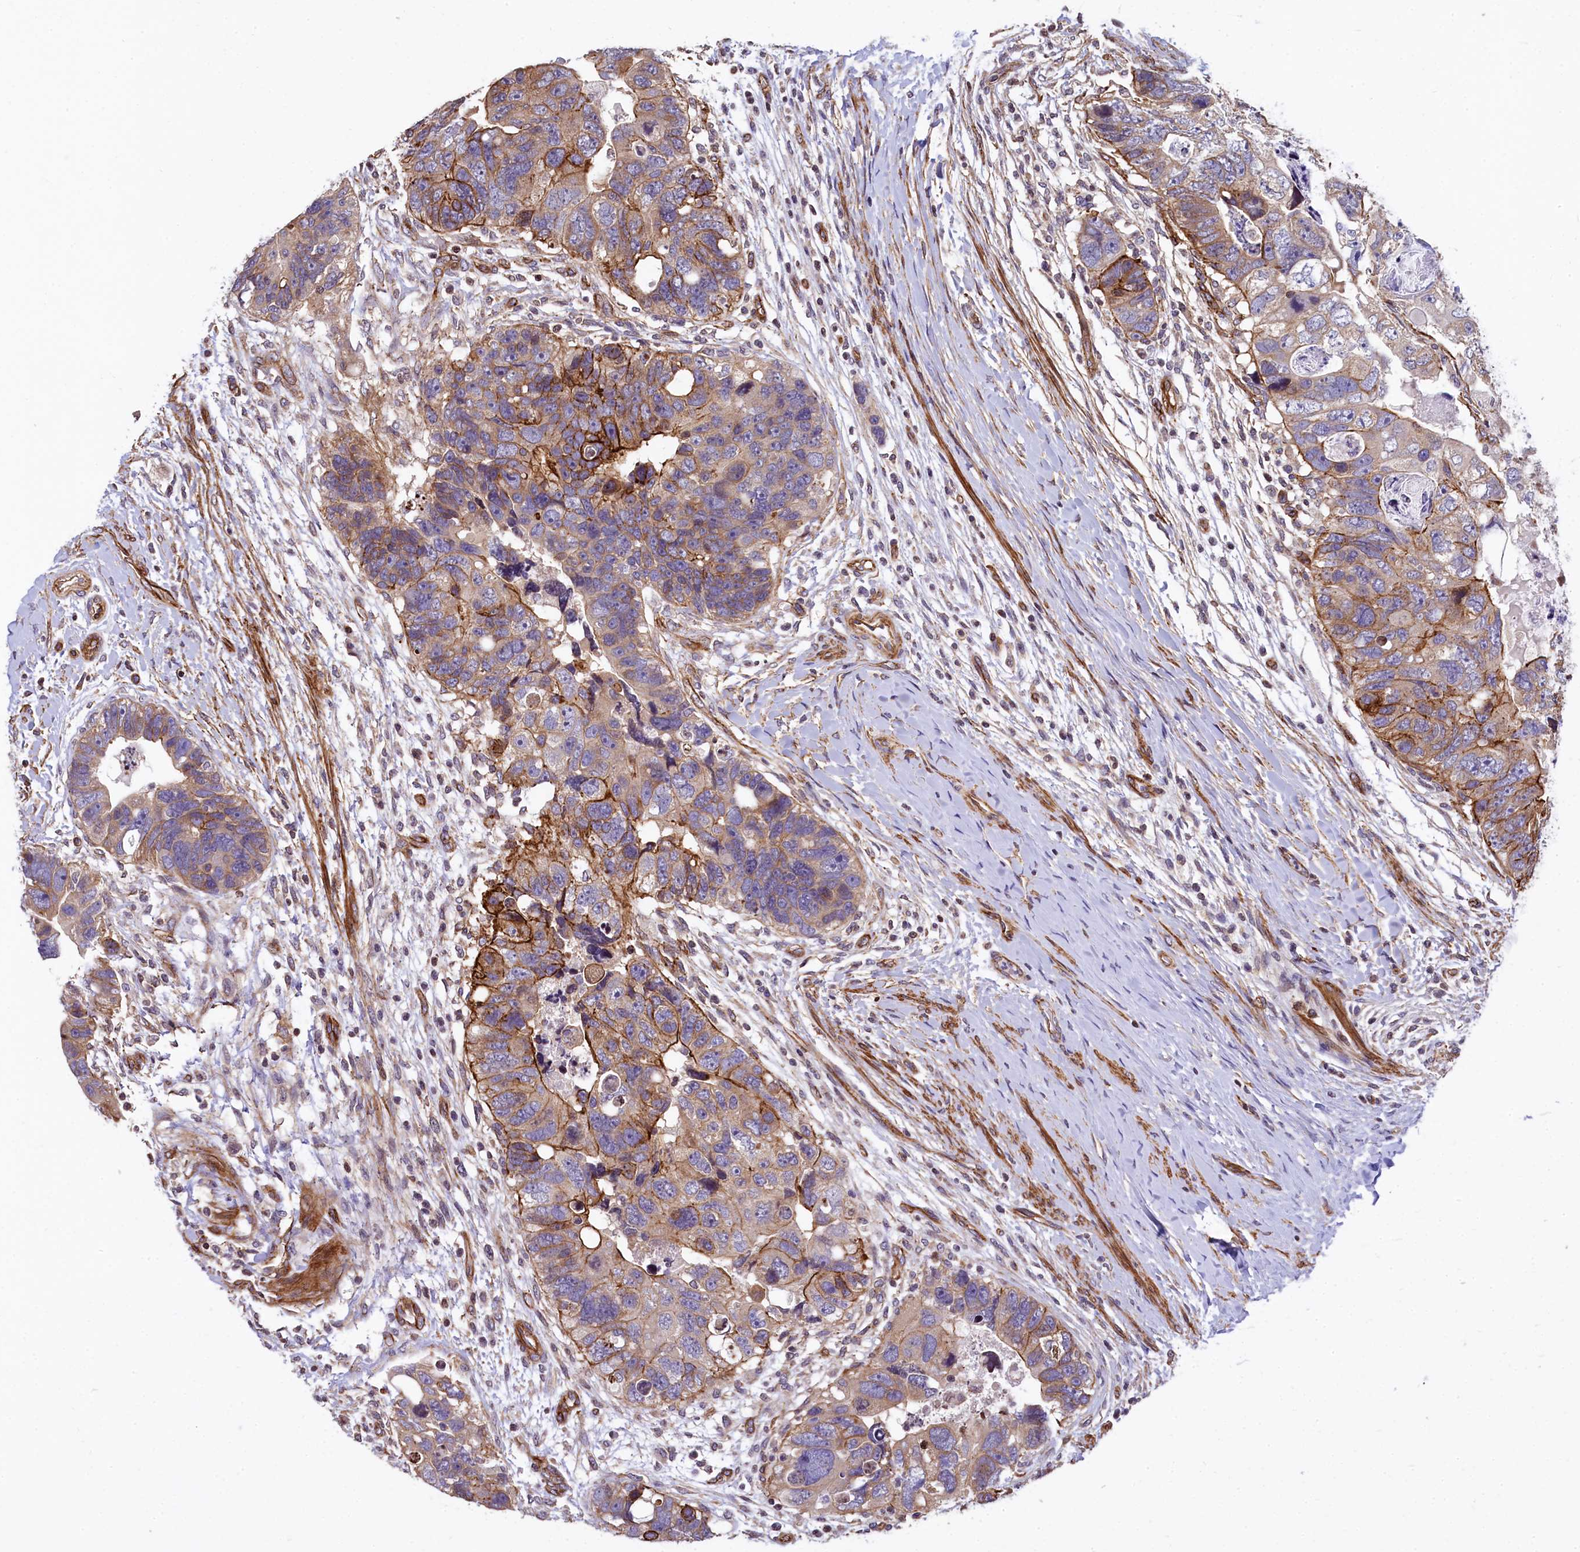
{"staining": {"intensity": "moderate", "quantity": ">75%", "location": "cytoplasmic/membranous"}, "tissue": "colorectal cancer", "cell_type": "Tumor cells", "image_type": "cancer", "snomed": [{"axis": "morphology", "description": "Adenocarcinoma, NOS"}, {"axis": "topography", "description": "Rectum"}], "caption": "This micrograph displays immunohistochemistry staining of human colorectal adenocarcinoma, with medium moderate cytoplasmic/membranous positivity in about >75% of tumor cells.", "gene": "ZNF2", "patient": {"sex": "male", "age": 59}}